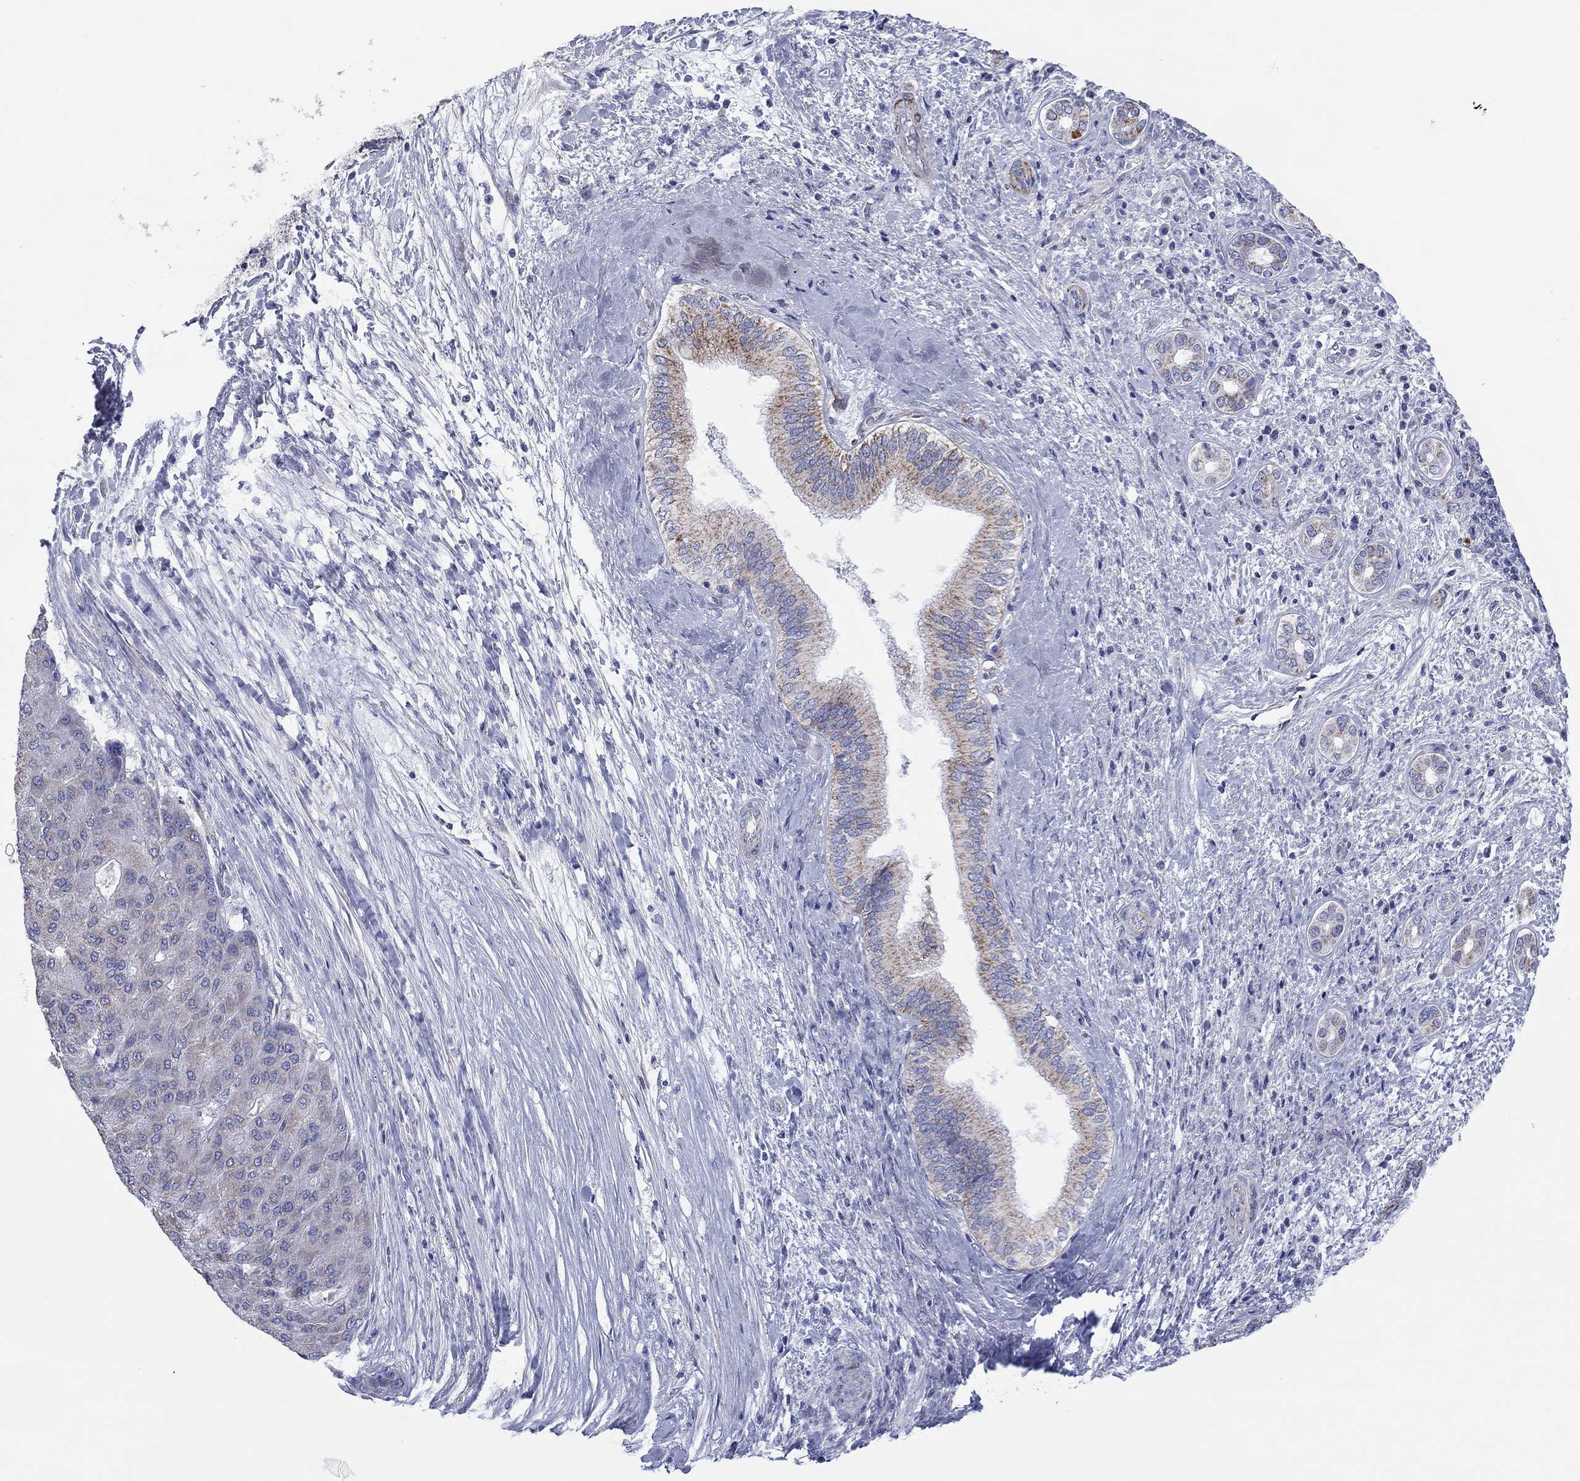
{"staining": {"intensity": "negative", "quantity": "none", "location": "none"}, "tissue": "liver cancer", "cell_type": "Tumor cells", "image_type": "cancer", "snomed": [{"axis": "morphology", "description": "Carcinoma, Hepatocellular, NOS"}, {"axis": "topography", "description": "Liver"}], "caption": "This is an immunohistochemistry histopathology image of liver cancer (hepatocellular carcinoma). There is no staining in tumor cells.", "gene": "MGST3", "patient": {"sex": "male", "age": 65}}